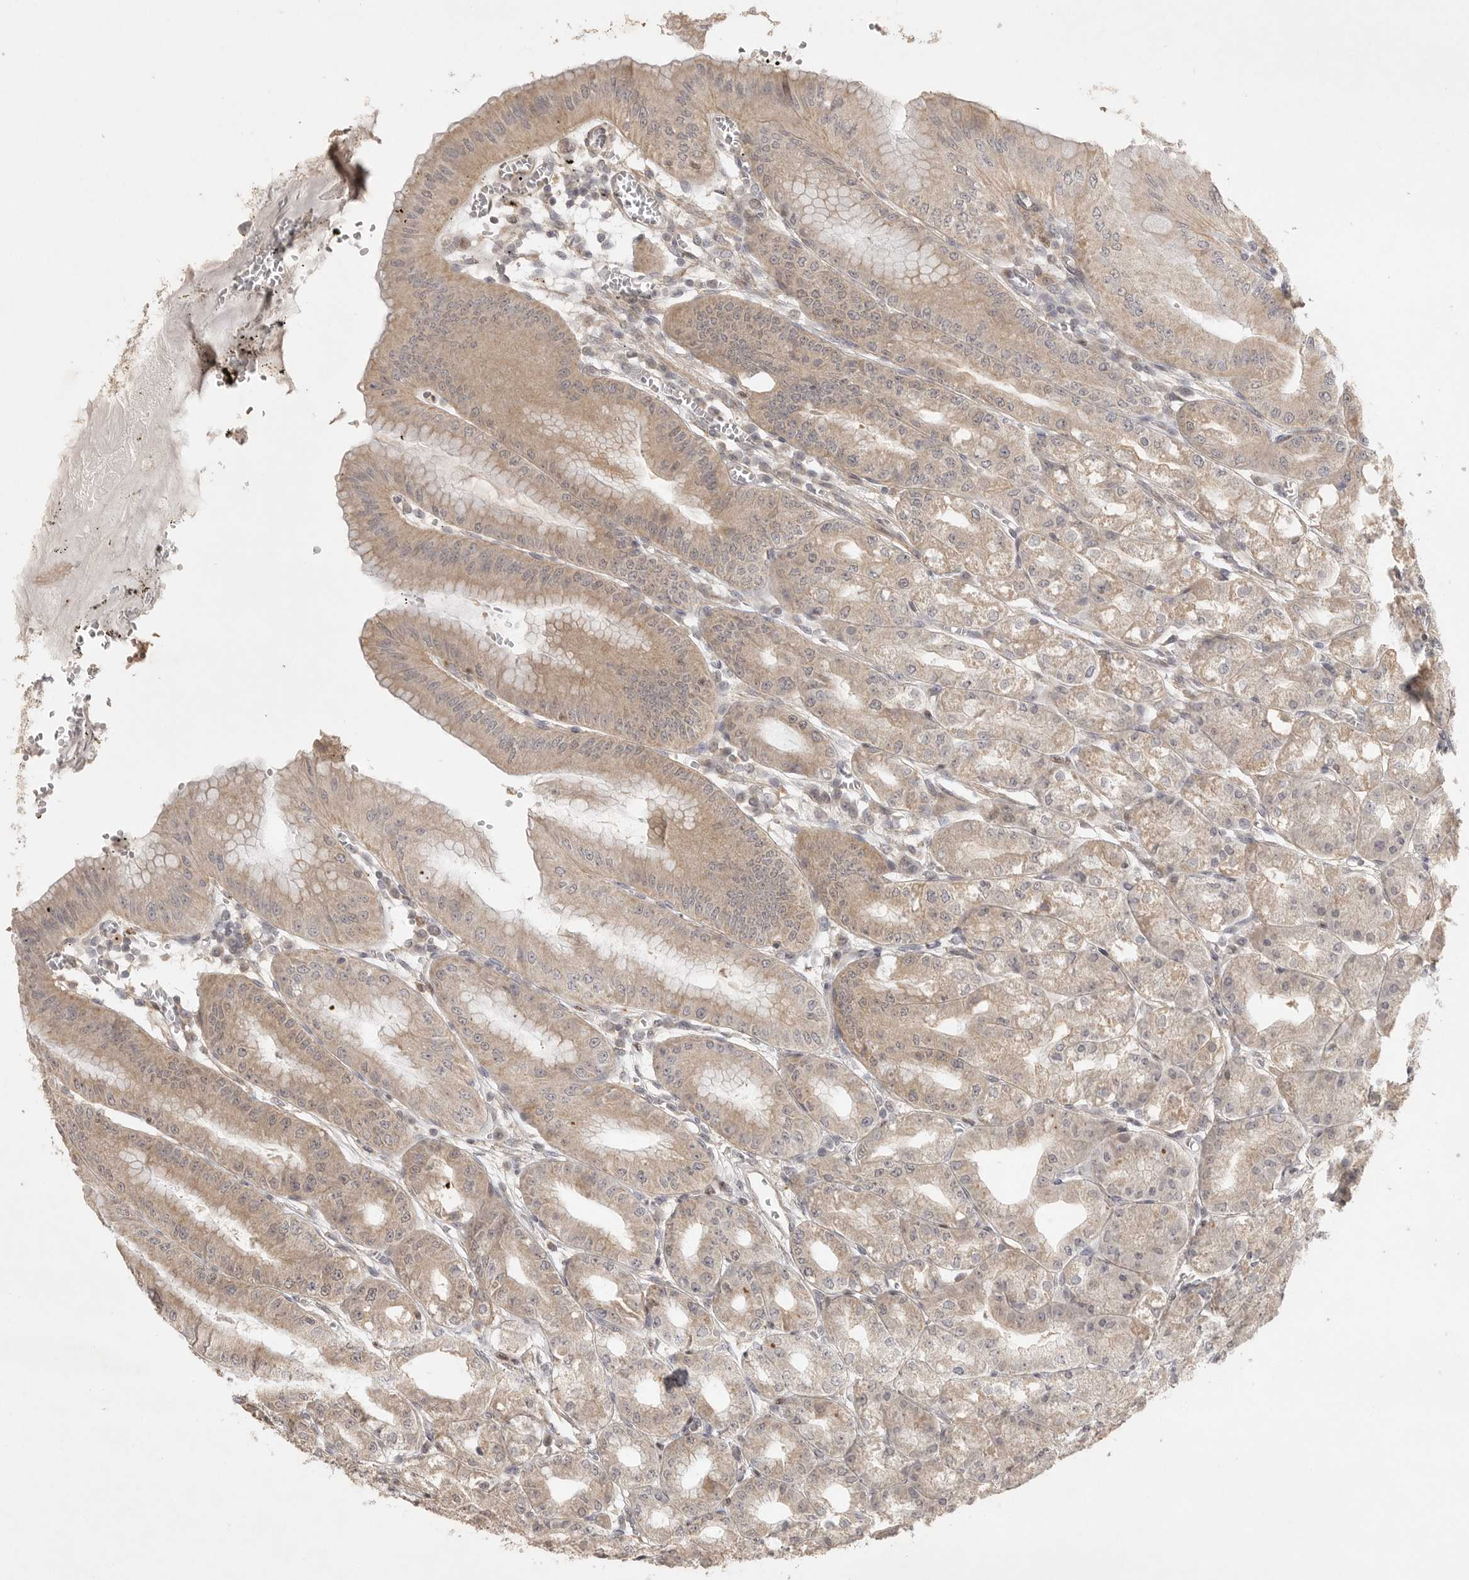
{"staining": {"intensity": "moderate", "quantity": ">75%", "location": "cytoplasmic/membranous,nuclear"}, "tissue": "stomach", "cell_type": "Glandular cells", "image_type": "normal", "snomed": [{"axis": "morphology", "description": "Normal tissue, NOS"}, {"axis": "topography", "description": "Stomach, lower"}], "caption": "Protein expression analysis of unremarkable human stomach reveals moderate cytoplasmic/membranous,nuclear expression in about >75% of glandular cells.", "gene": "POMP", "patient": {"sex": "male", "age": 71}}